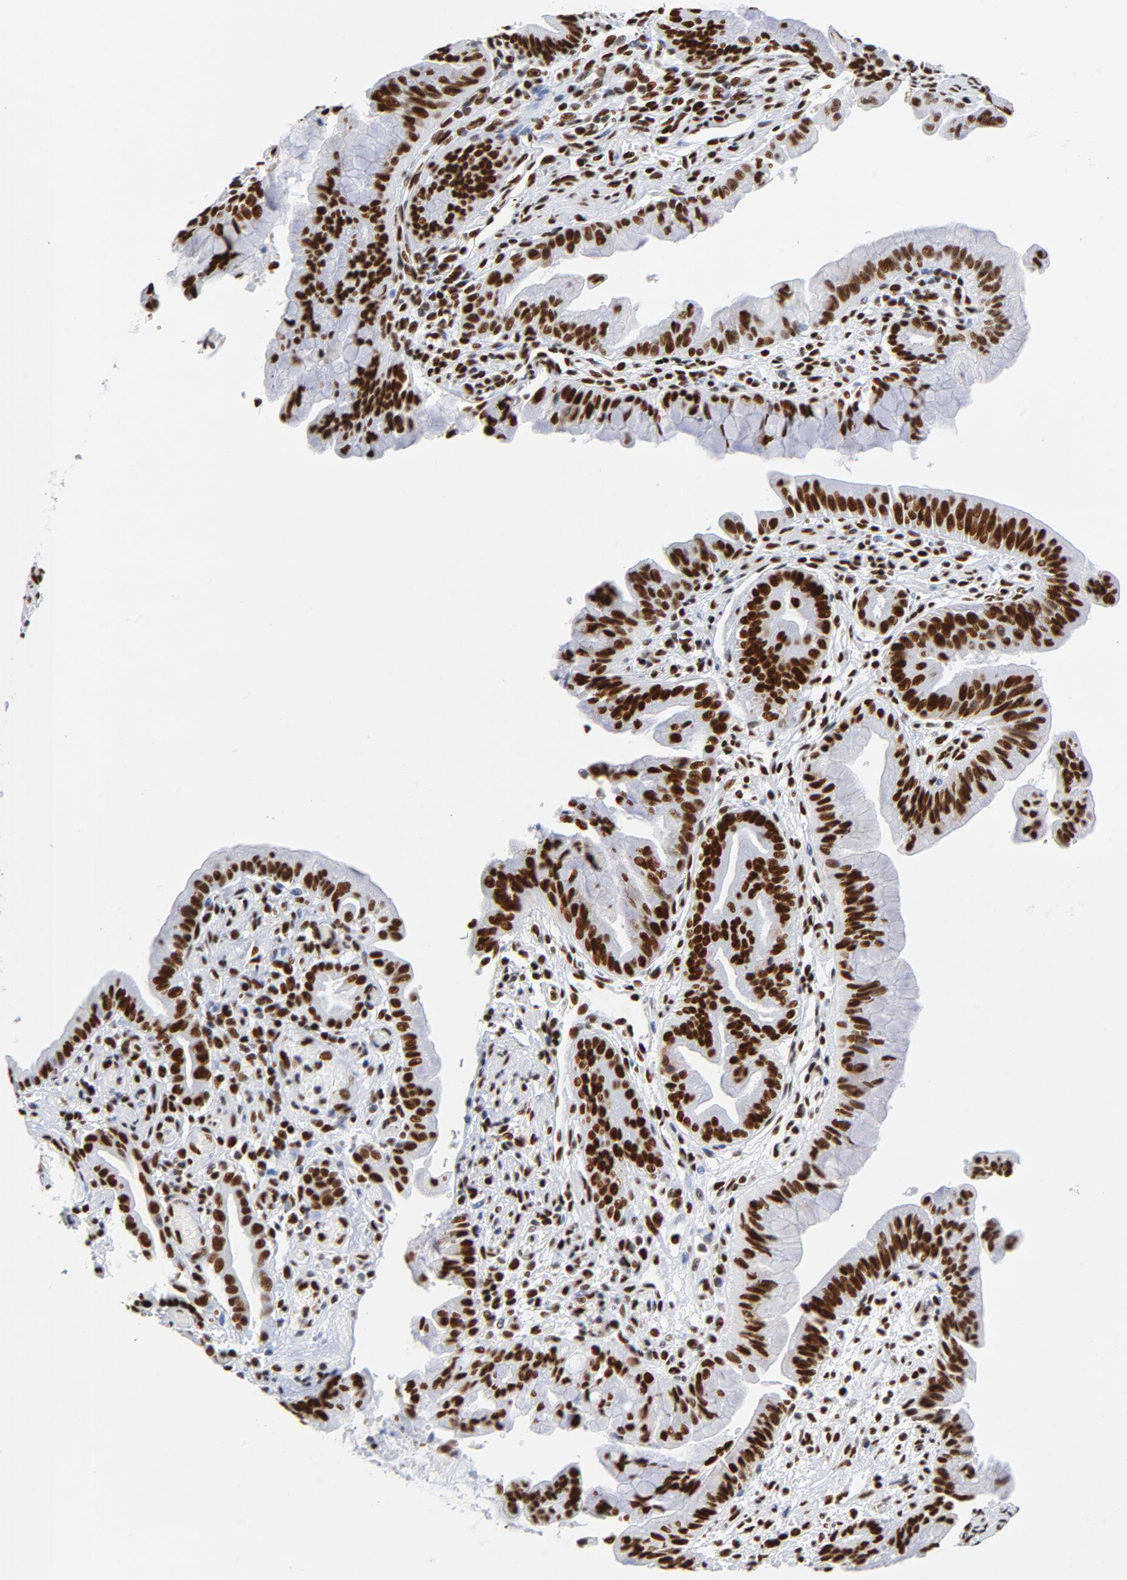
{"staining": {"intensity": "strong", "quantity": ">75%", "location": "nuclear"}, "tissue": "pancreatic cancer", "cell_type": "Tumor cells", "image_type": "cancer", "snomed": [{"axis": "morphology", "description": "Adenocarcinoma, NOS"}, {"axis": "topography", "description": "Pancreas"}], "caption": "Immunohistochemical staining of human pancreatic adenocarcinoma shows high levels of strong nuclear protein staining in about >75% of tumor cells.", "gene": "XRCC5", "patient": {"sex": "male", "age": 59}}